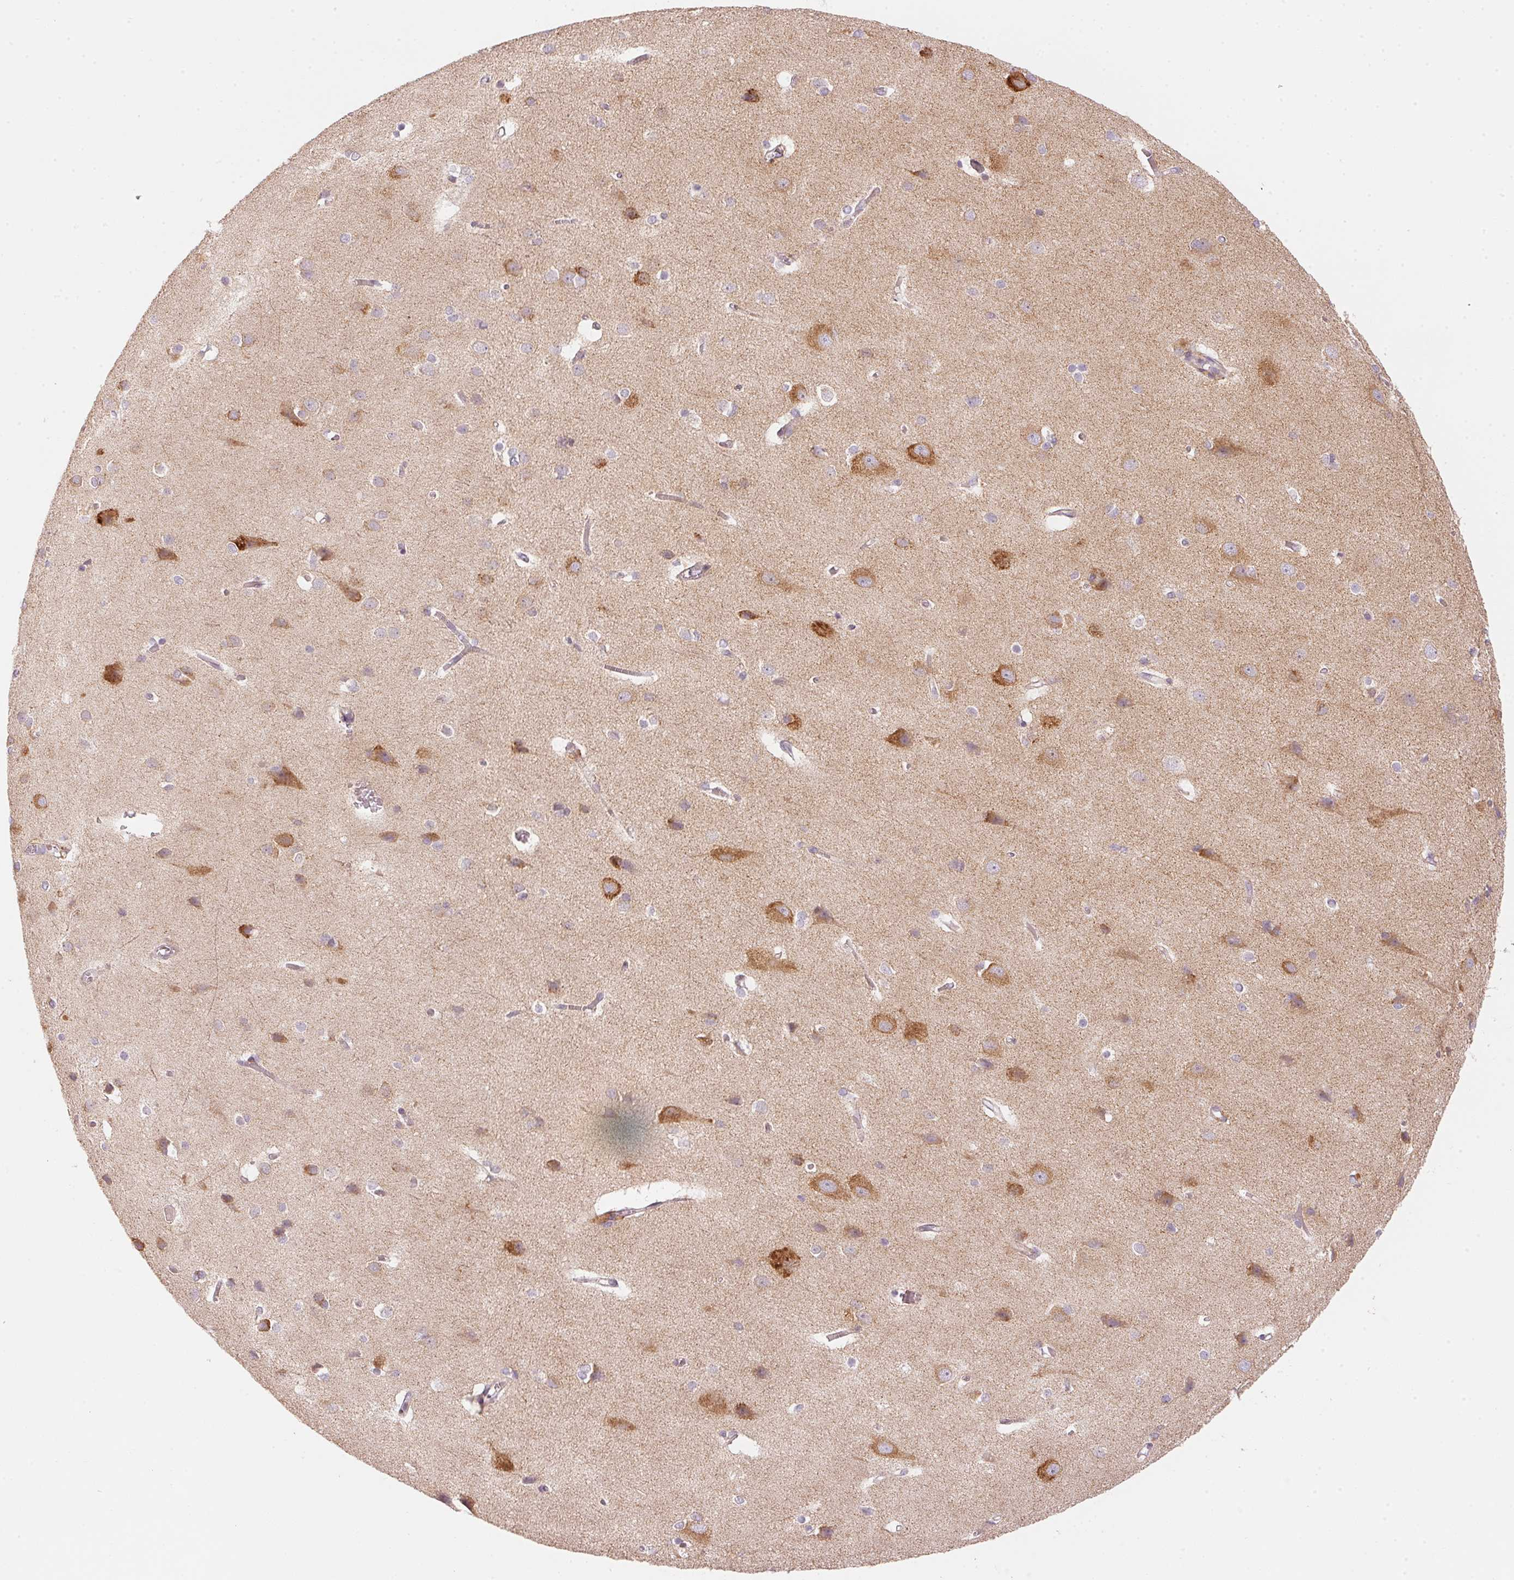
{"staining": {"intensity": "weak", "quantity": "<25%", "location": "cytoplasmic/membranous"}, "tissue": "cerebral cortex", "cell_type": "Endothelial cells", "image_type": "normal", "snomed": [{"axis": "morphology", "description": "Normal tissue, NOS"}, {"axis": "topography", "description": "Cerebral cortex"}], "caption": "Protein analysis of benign cerebral cortex demonstrates no significant expression in endothelial cells. The staining is performed using DAB brown chromogen with nuclei counter-stained in using hematoxylin.", "gene": "BLOC1S2", "patient": {"sex": "male", "age": 37}}